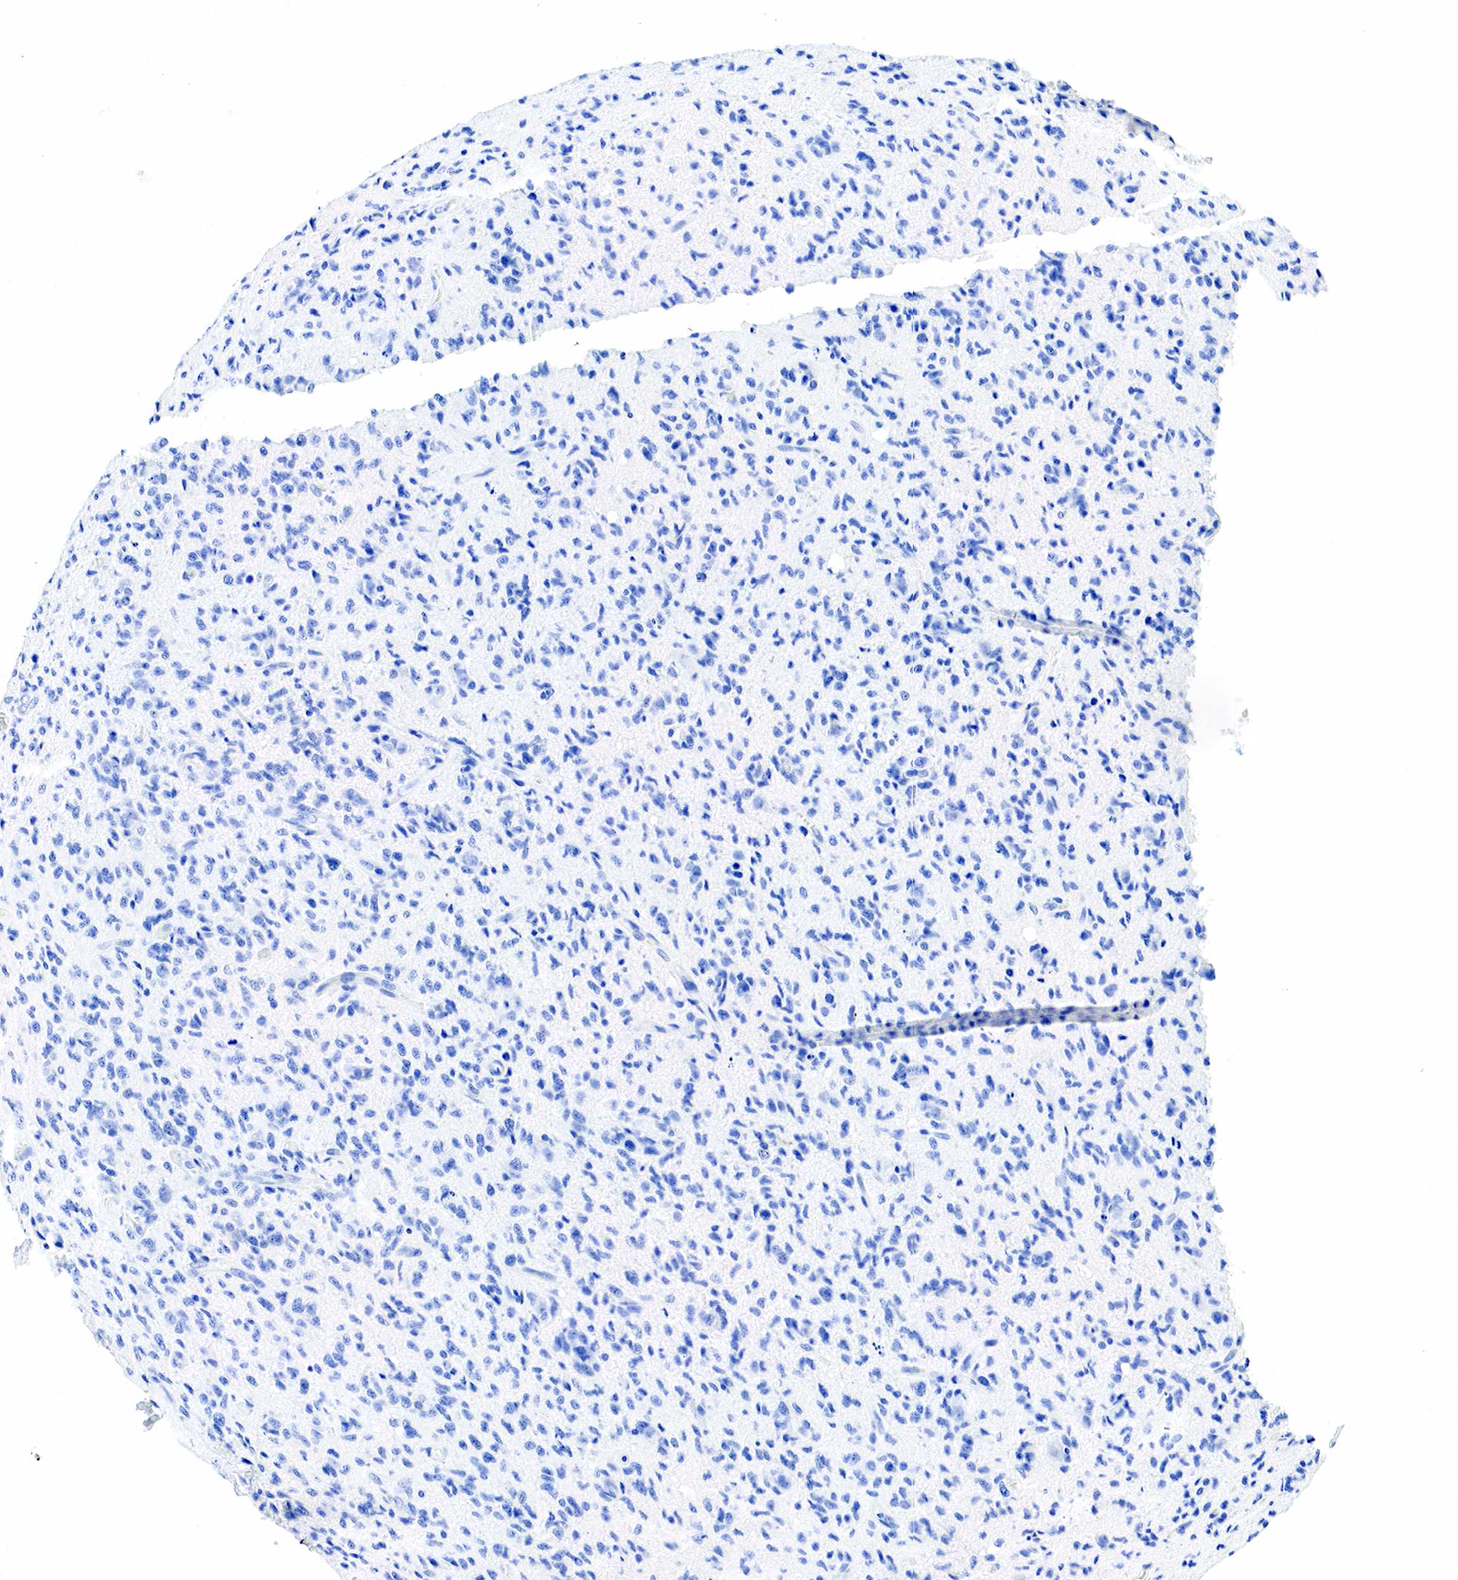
{"staining": {"intensity": "negative", "quantity": "none", "location": "none"}, "tissue": "glioma", "cell_type": "Tumor cells", "image_type": "cancer", "snomed": [{"axis": "morphology", "description": "Glioma, malignant, High grade"}, {"axis": "topography", "description": "Brain"}], "caption": "This is an immunohistochemistry (IHC) histopathology image of malignant glioma (high-grade). There is no expression in tumor cells.", "gene": "KRT7", "patient": {"sex": "male", "age": 36}}